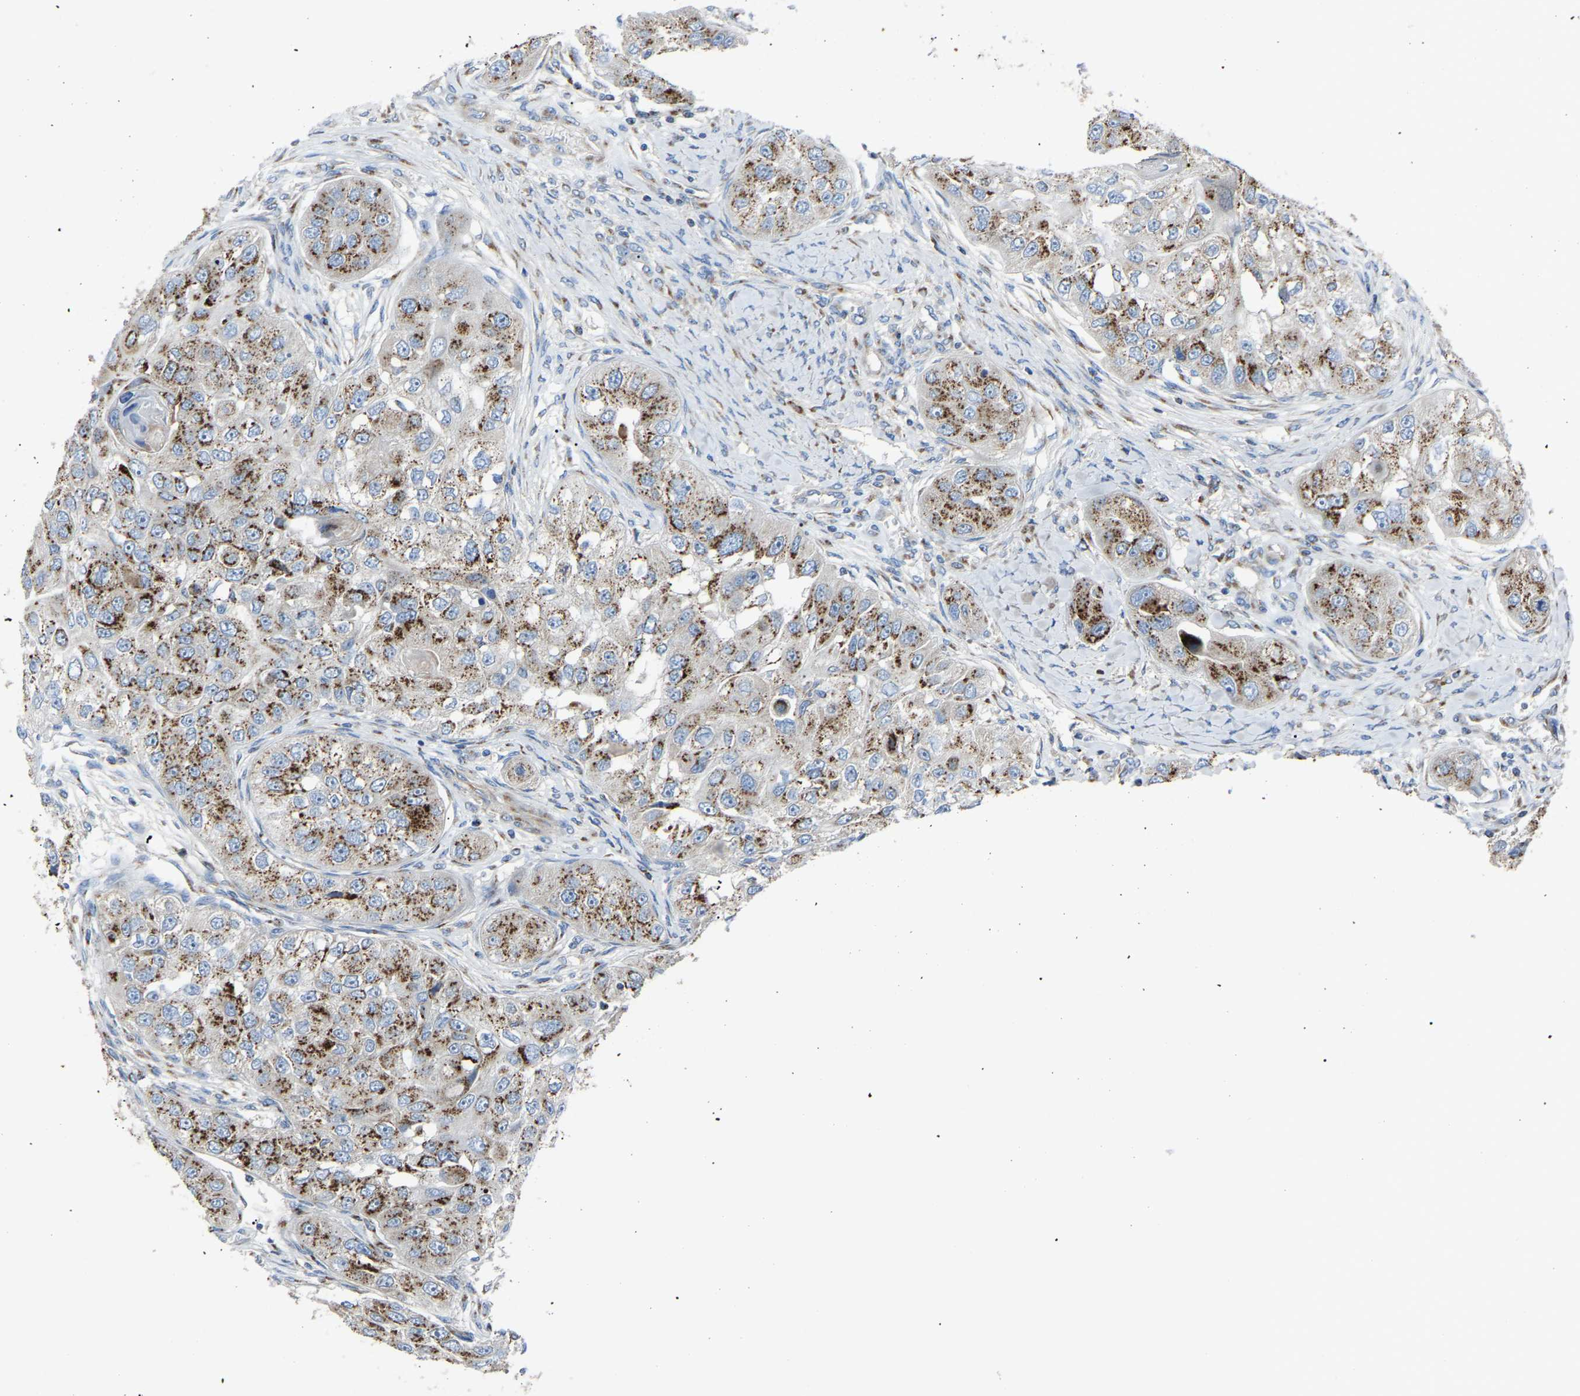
{"staining": {"intensity": "moderate", "quantity": ">75%", "location": "cytoplasmic/membranous"}, "tissue": "head and neck cancer", "cell_type": "Tumor cells", "image_type": "cancer", "snomed": [{"axis": "morphology", "description": "Normal tissue, NOS"}, {"axis": "morphology", "description": "Squamous cell carcinoma, NOS"}, {"axis": "topography", "description": "Skeletal muscle"}, {"axis": "topography", "description": "Head-Neck"}], "caption": "This is an image of immunohistochemistry staining of head and neck squamous cell carcinoma, which shows moderate positivity in the cytoplasmic/membranous of tumor cells.", "gene": "CANT1", "patient": {"sex": "male", "age": 51}}